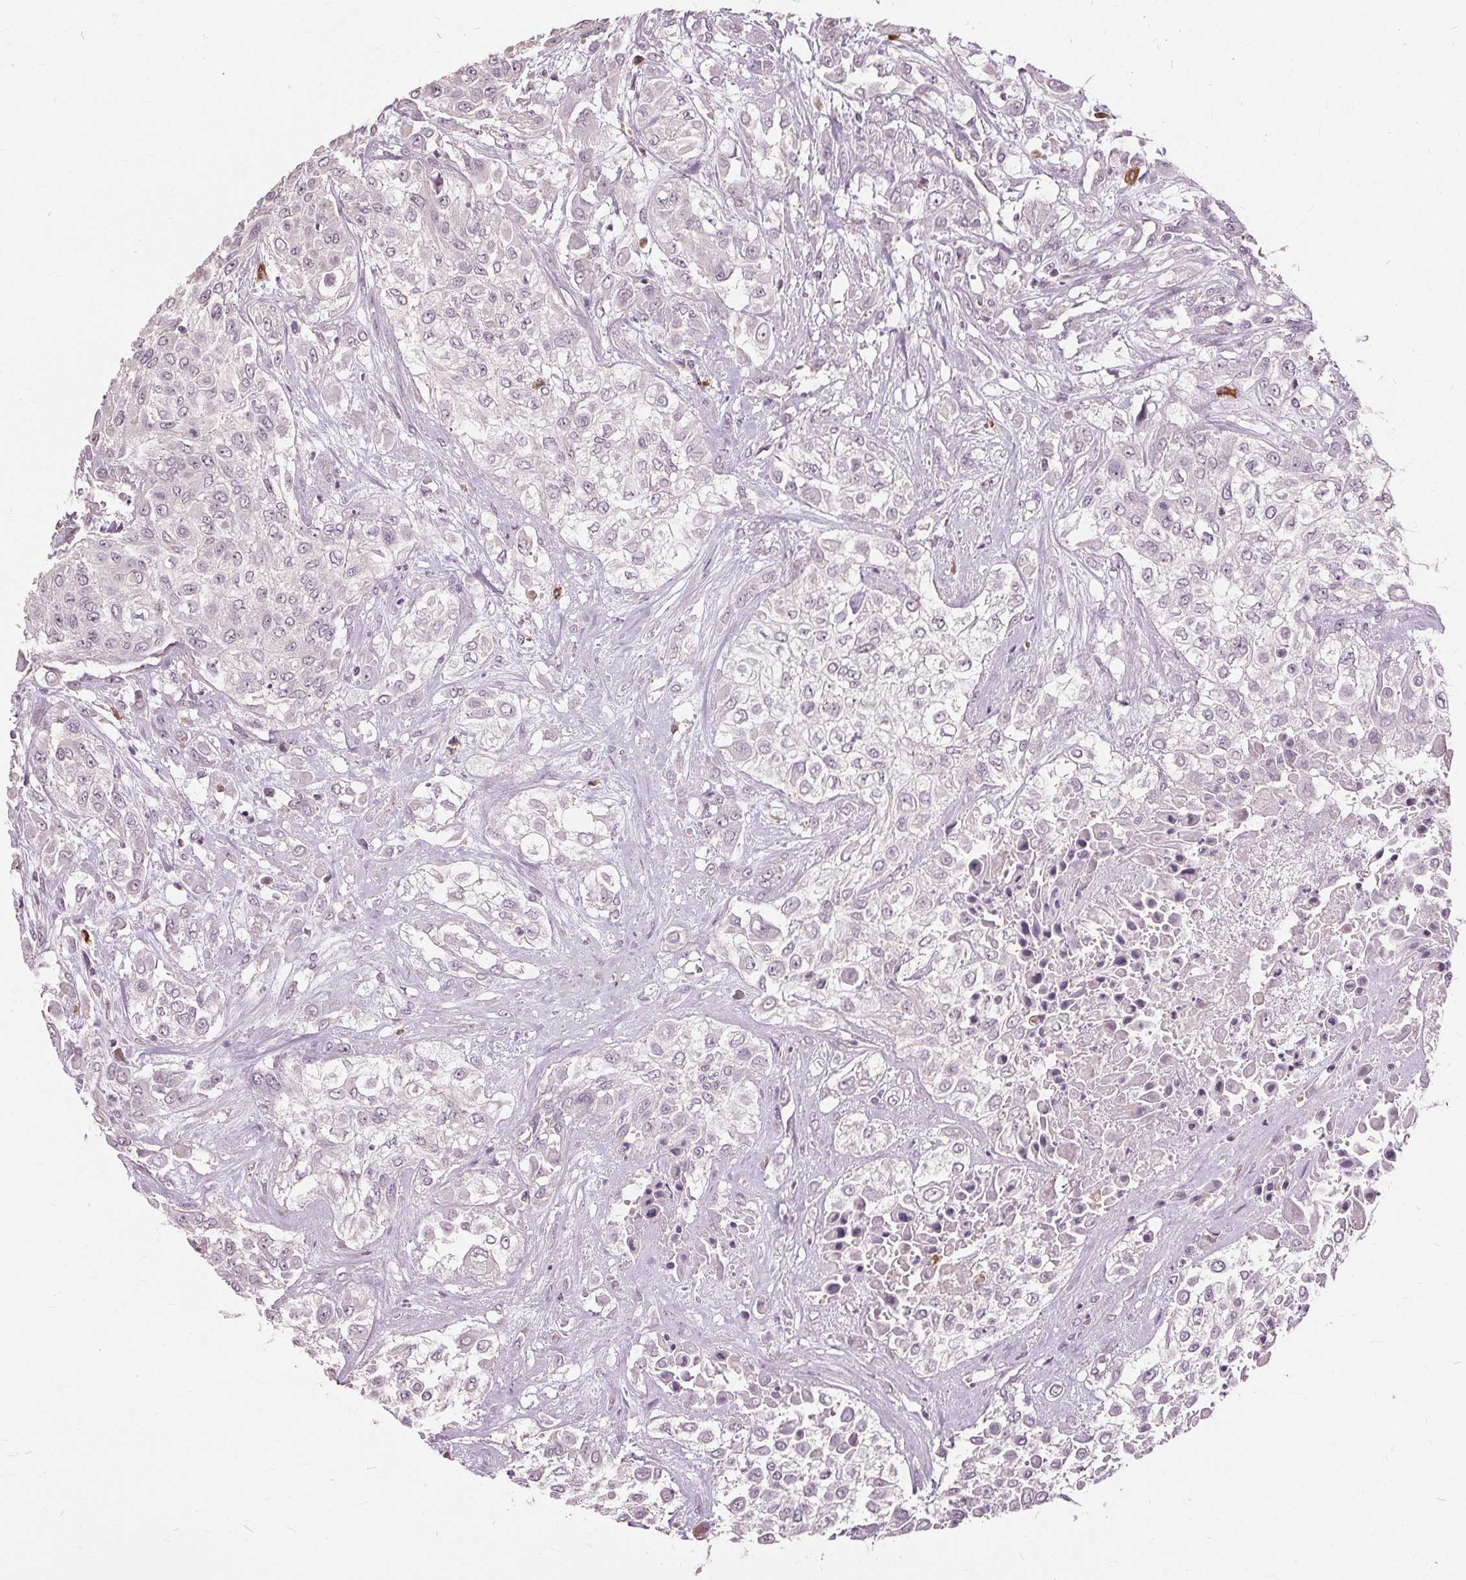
{"staining": {"intensity": "negative", "quantity": "none", "location": "none"}, "tissue": "urothelial cancer", "cell_type": "Tumor cells", "image_type": "cancer", "snomed": [{"axis": "morphology", "description": "Urothelial carcinoma, High grade"}, {"axis": "topography", "description": "Urinary bladder"}], "caption": "This is a image of immunohistochemistry (IHC) staining of urothelial cancer, which shows no positivity in tumor cells.", "gene": "SIGLEC6", "patient": {"sex": "male", "age": 57}}